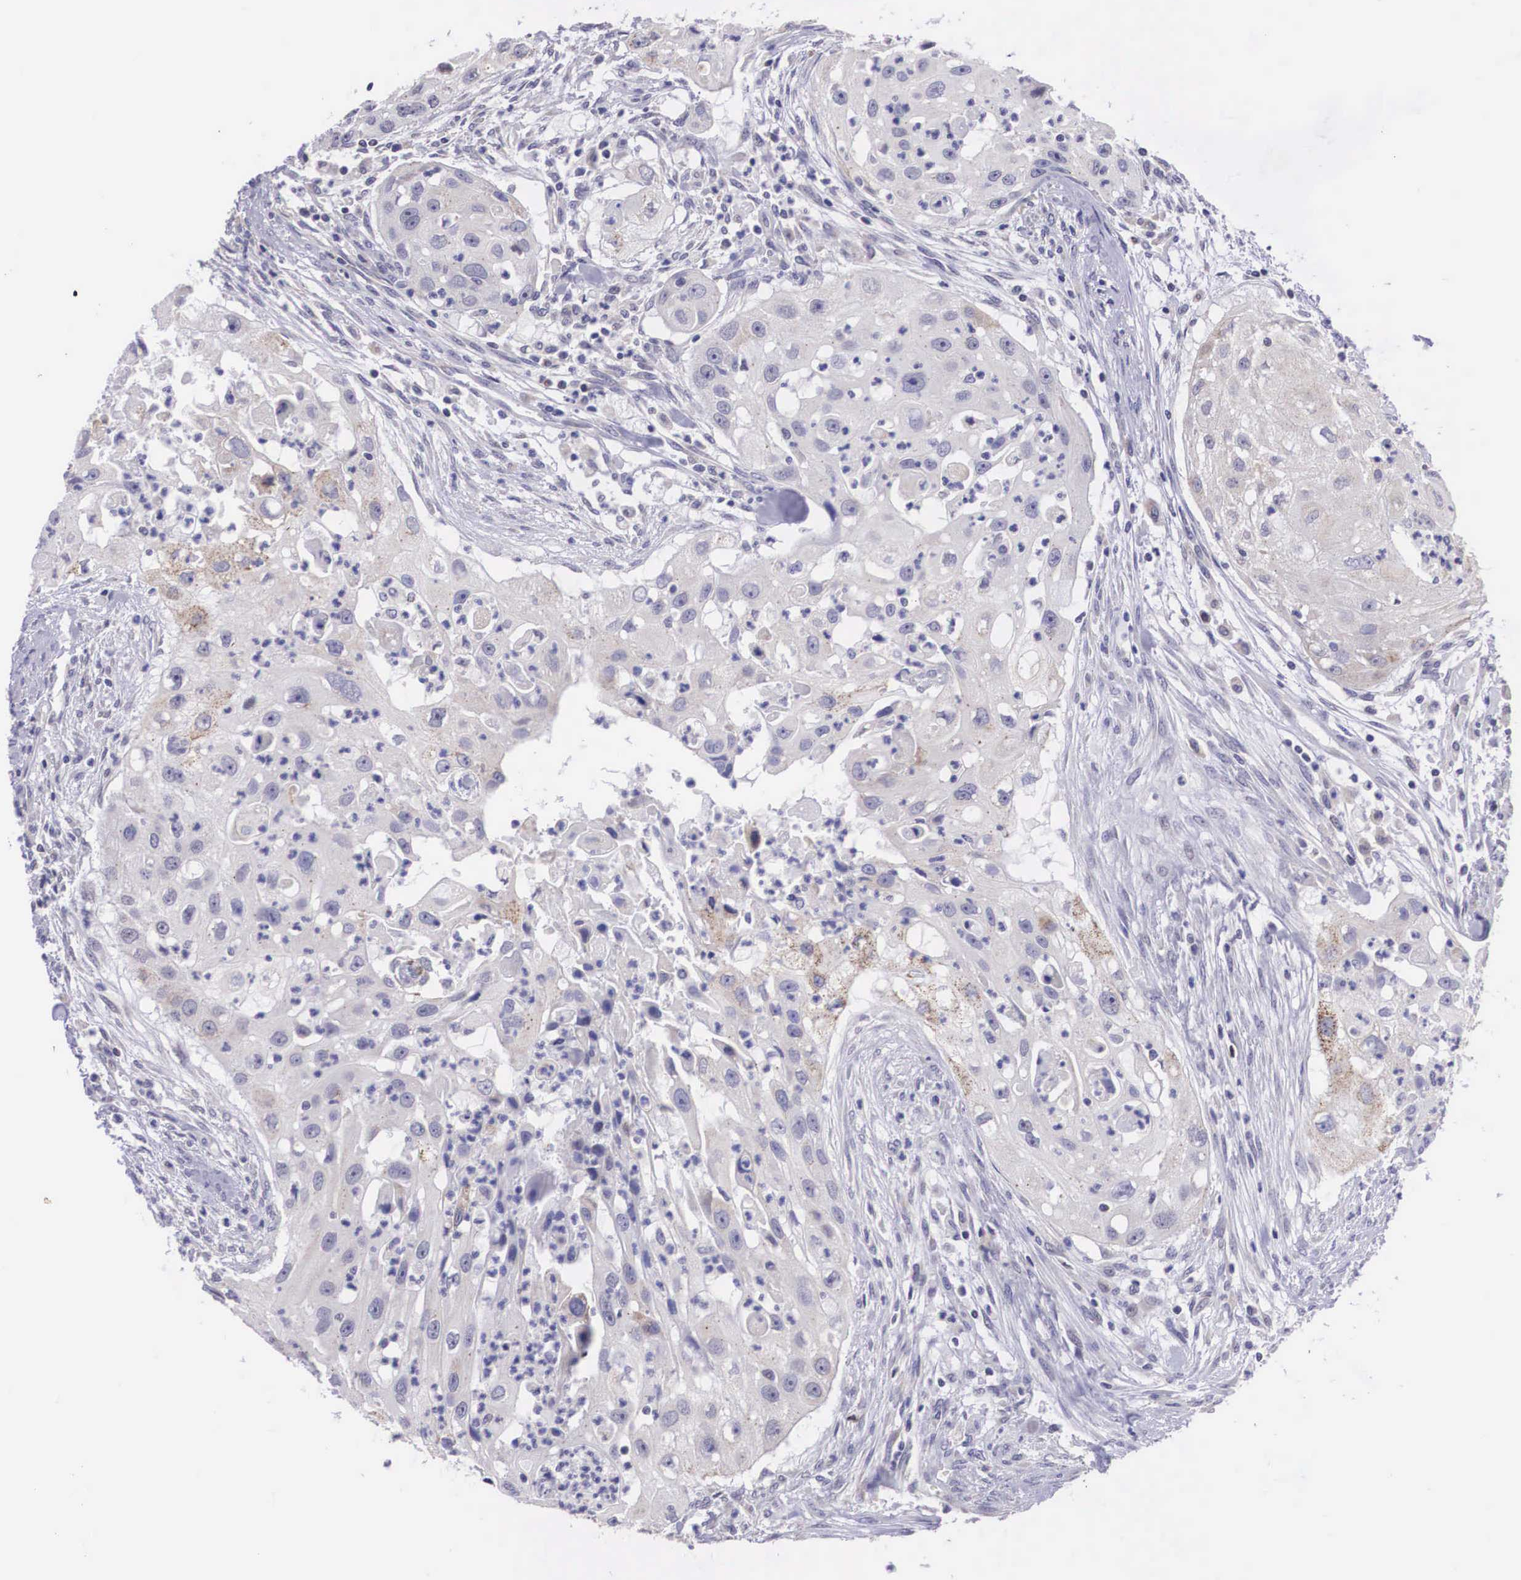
{"staining": {"intensity": "negative", "quantity": "none", "location": "none"}, "tissue": "head and neck cancer", "cell_type": "Tumor cells", "image_type": "cancer", "snomed": [{"axis": "morphology", "description": "Squamous cell carcinoma, NOS"}, {"axis": "topography", "description": "Head-Neck"}], "caption": "Immunohistochemistry of human head and neck squamous cell carcinoma exhibits no staining in tumor cells.", "gene": "ARG2", "patient": {"sex": "male", "age": 64}}